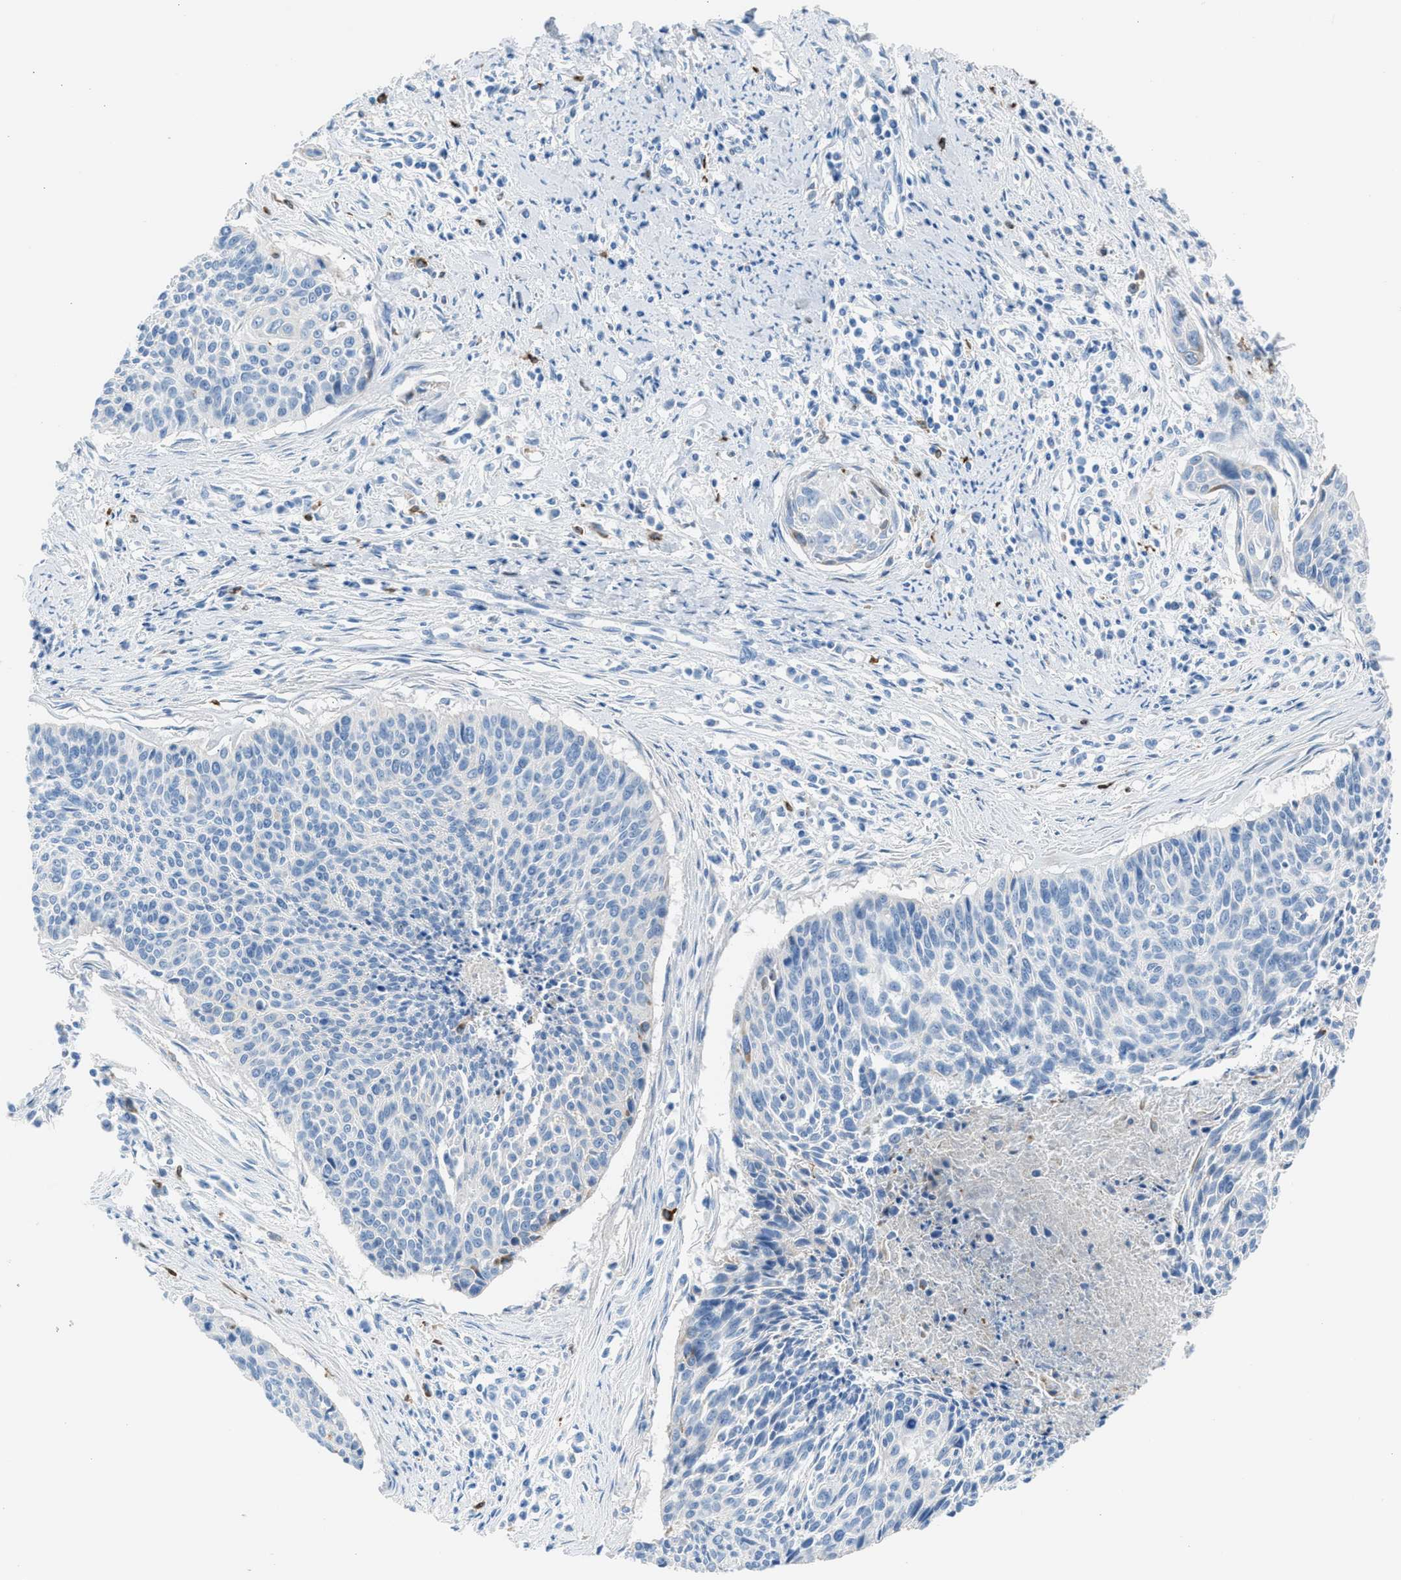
{"staining": {"intensity": "negative", "quantity": "none", "location": "none"}, "tissue": "cervical cancer", "cell_type": "Tumor cells", "image_type": "cancer", "snomed": [{"axis": "morphology", "description": "Squamous cell carcinoma, NOS"}, {"axis": "topography", "description": "Cervix"}], "caption": "Immunohistochemistry (IHC) histopathology image of neoplastic tissue: human cervical cancer stained with DAB shows no significant protein expression in tumor cells.", "gene": "CLEC10A", "patient": {"sex": "female", "age": 55}}